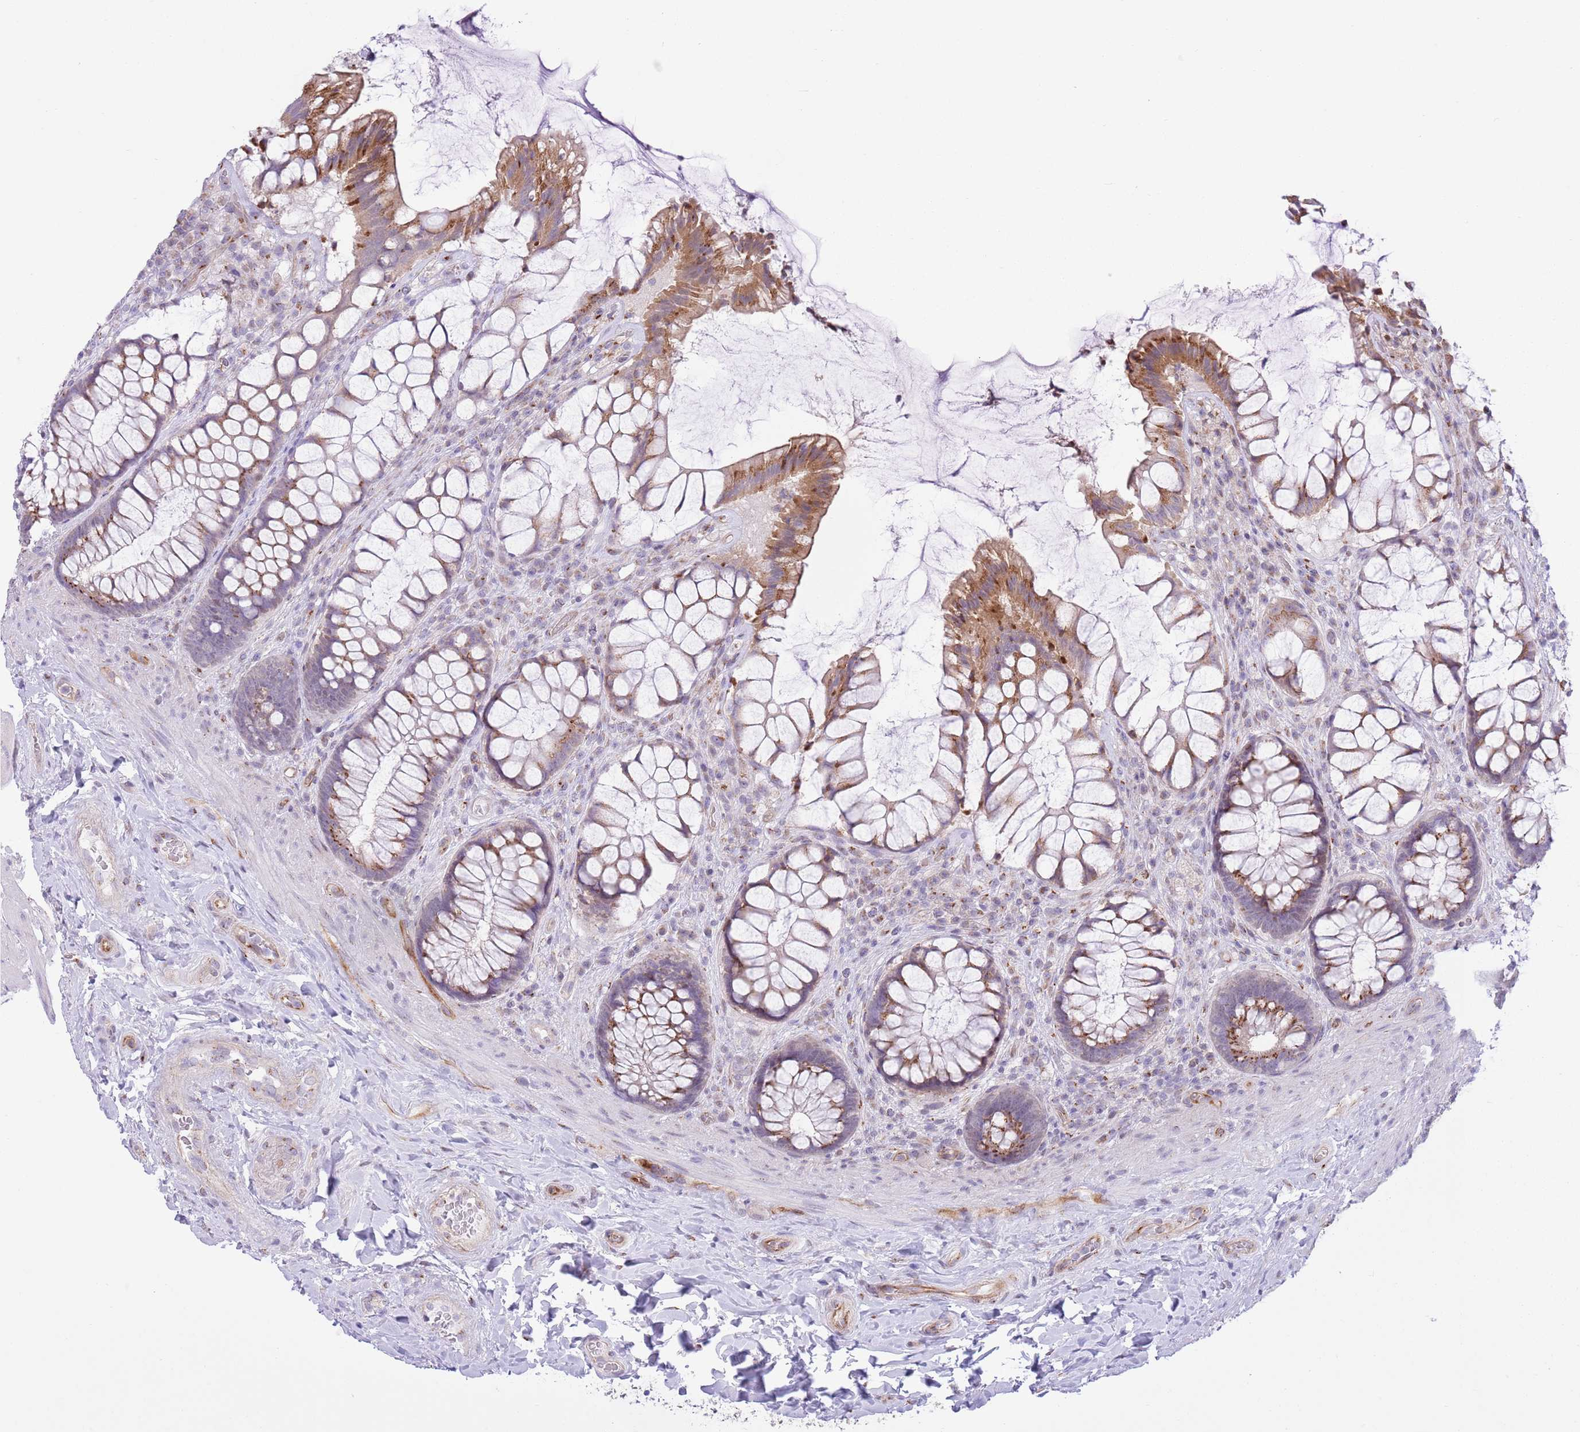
{"staining": {"intensity": "strong", "quantity": "25%-75%", "location": "cytoplasmic/membranous"}, "tissue": "rectum", "cell_type": "Glandular cells", "image_type": "normal", "snomed": [{"axis": "morphology", "description": "Normal tissue, NOS"}, {"axis": "topography", "description": "Rectum"}], "caption": "Strong cytoplasmic/membranous staining for a protein is present in about 25%-75% of glandular cells of normal rectum using immunohistochemistry (IHC).", "gene": "C20orf96", "patient": {"sex": "female", "age": 58}}